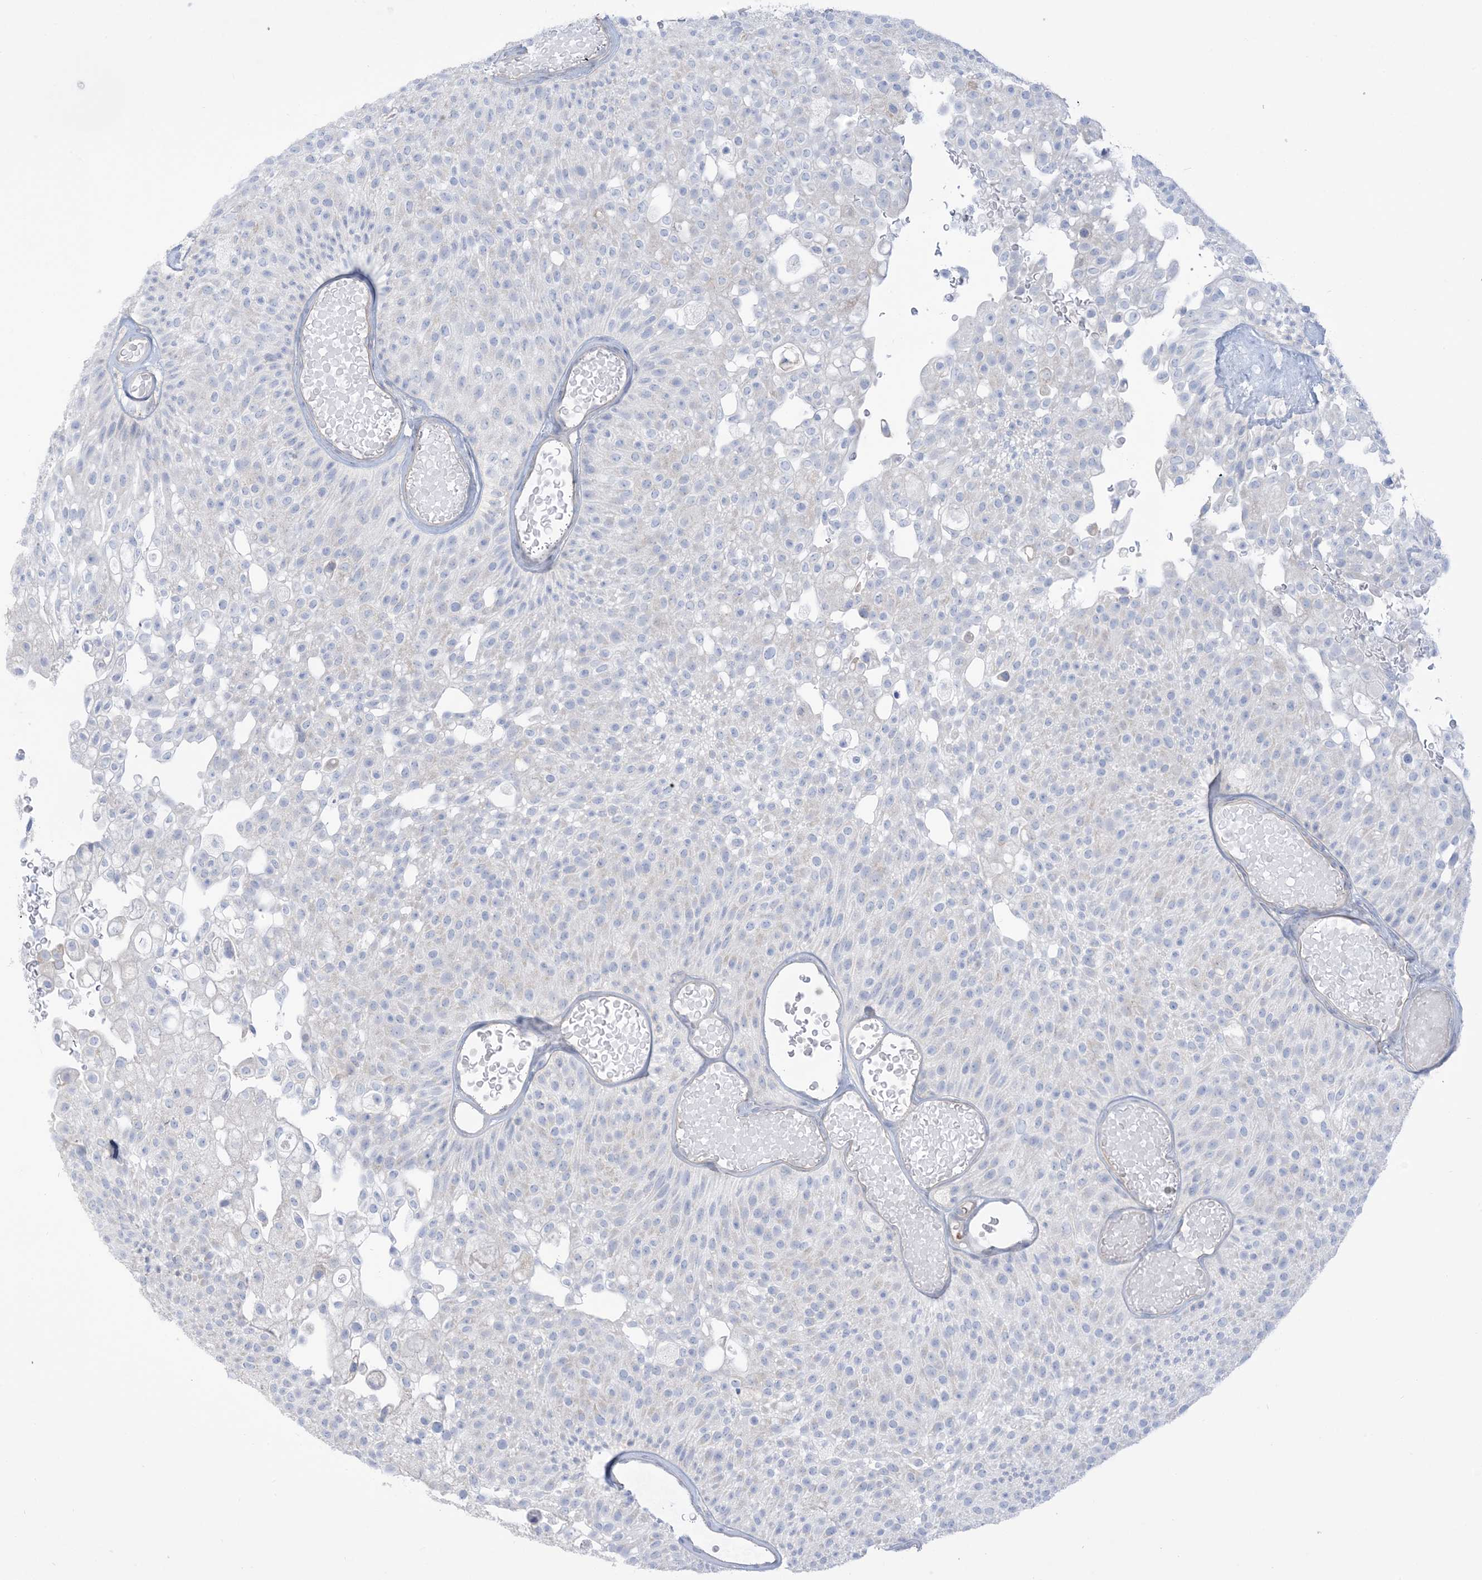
{"staining": {"intensity": "negative", "quantity": "none", "location": "none"}, "tissue": "urothelial cancer", "cell_type": "Tumor cells", "image_type": "cancer", "snomed": [{"axis": "morphology", "description": "Urothelial carcinoma, Low grade"}, {"axis": "topography", "description": "Urinary bladder"}], "caption": "IHC photomicrograph of human urothelial cancer stained for a protein (brown), which demonstrates no positivity in tumor cells.", "gene": "MTHFD2L", "patient": {"sex": "male", "age": 78}}